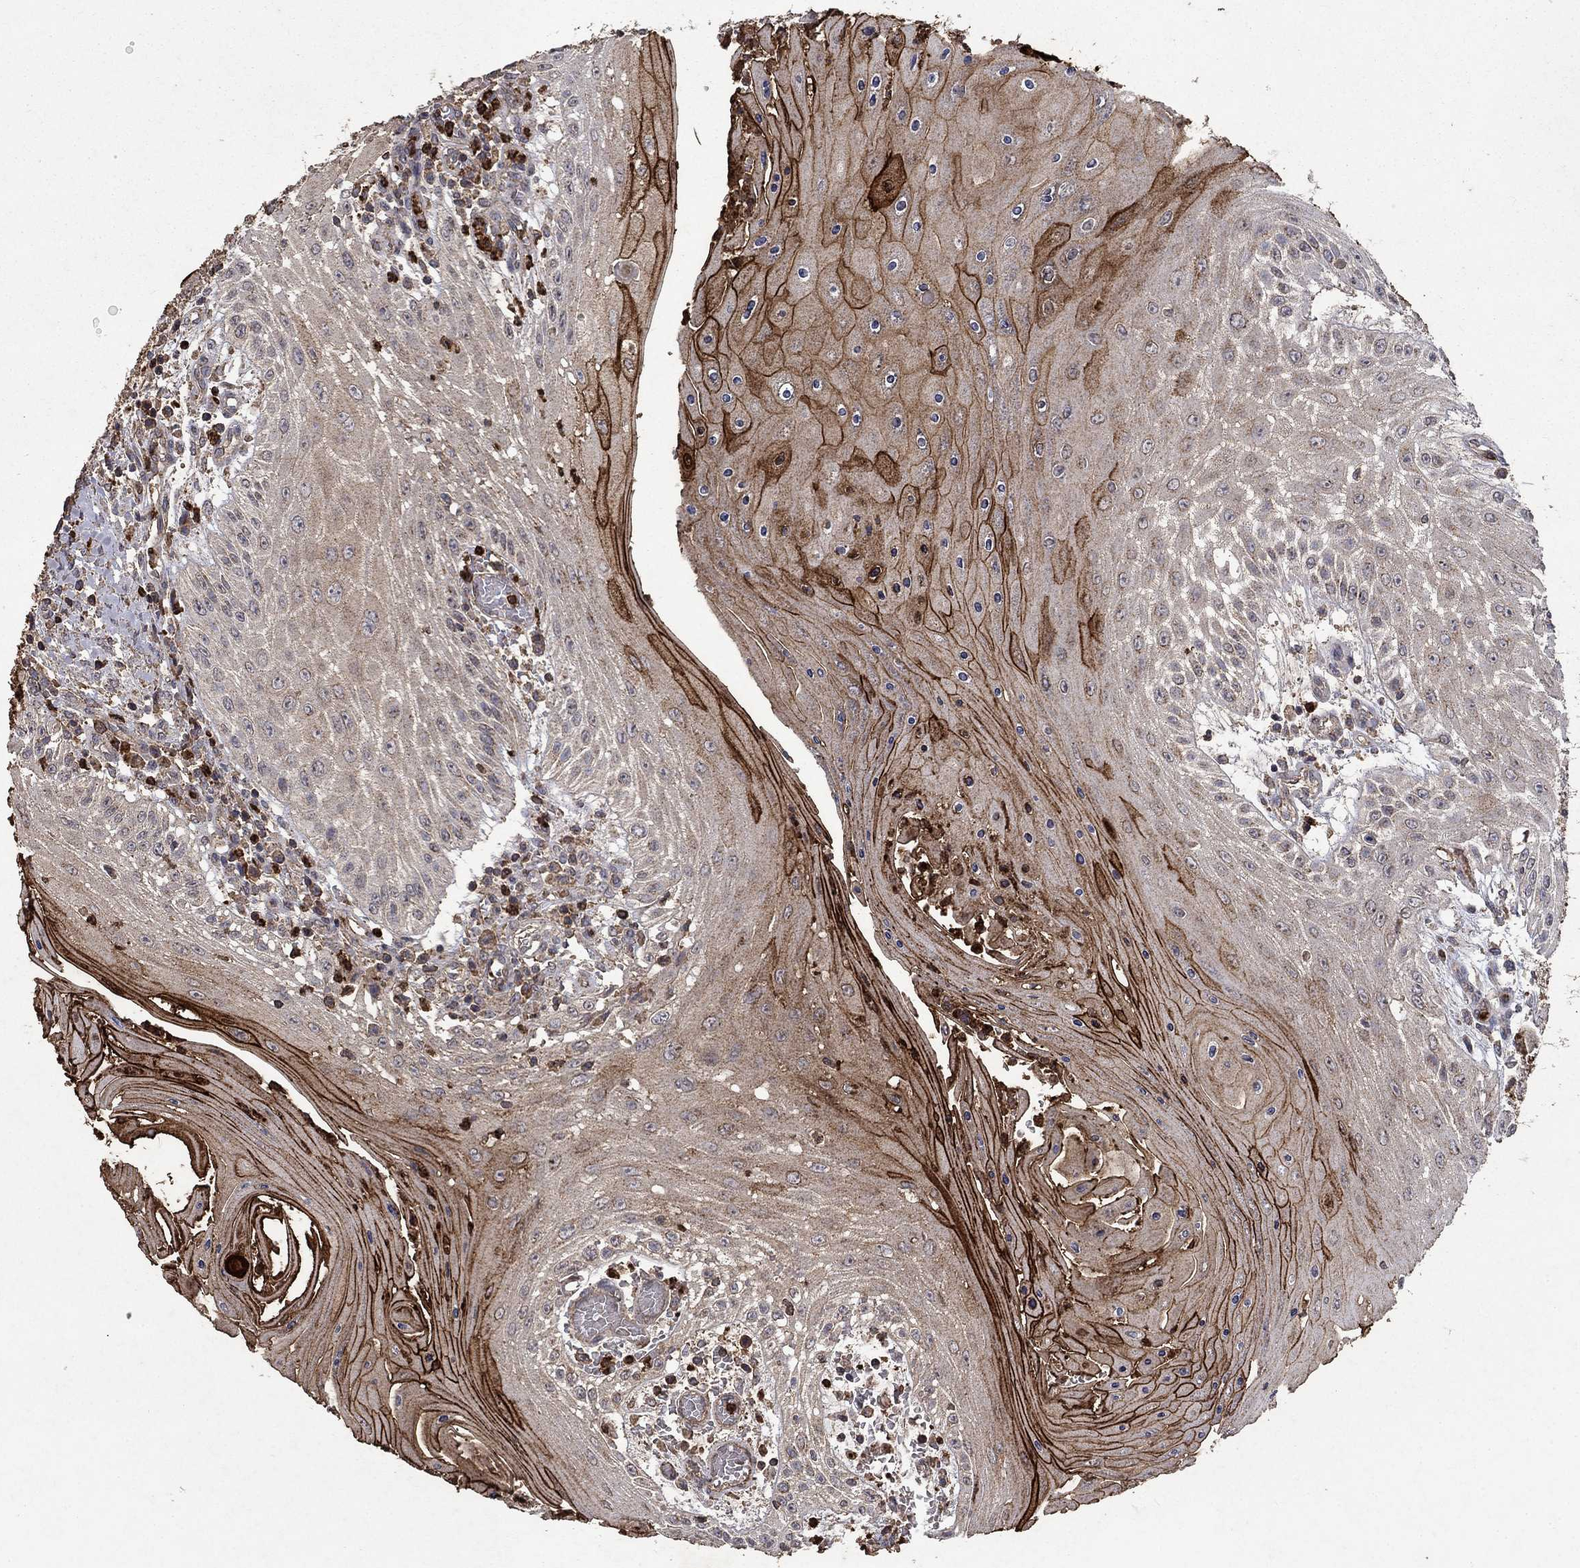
{"staining": {"intensity": "strong", "quantity": "25%-75%", "location": "cytoplasmic/membranous"}, "tissue": "head and neck cancer", "cell_type": "Tumor cells", "image_type": "cancer", "snomed": [{"axis": "morphology", "description": "Squamous cell carcinoma, NOS"}, {"axis": "topography", "description": "Oral tissue"}, {"axis": "topography", "description": "Head-Neck"}], "caption": "Protein expression analysis of human head and neck squamous cell carcinoma reveals strong cytoplasmic/membranous expression in about 25%-75% of tumor cells.", "gene": "CD24", "patient": {"sex": "male", "age": 58}}